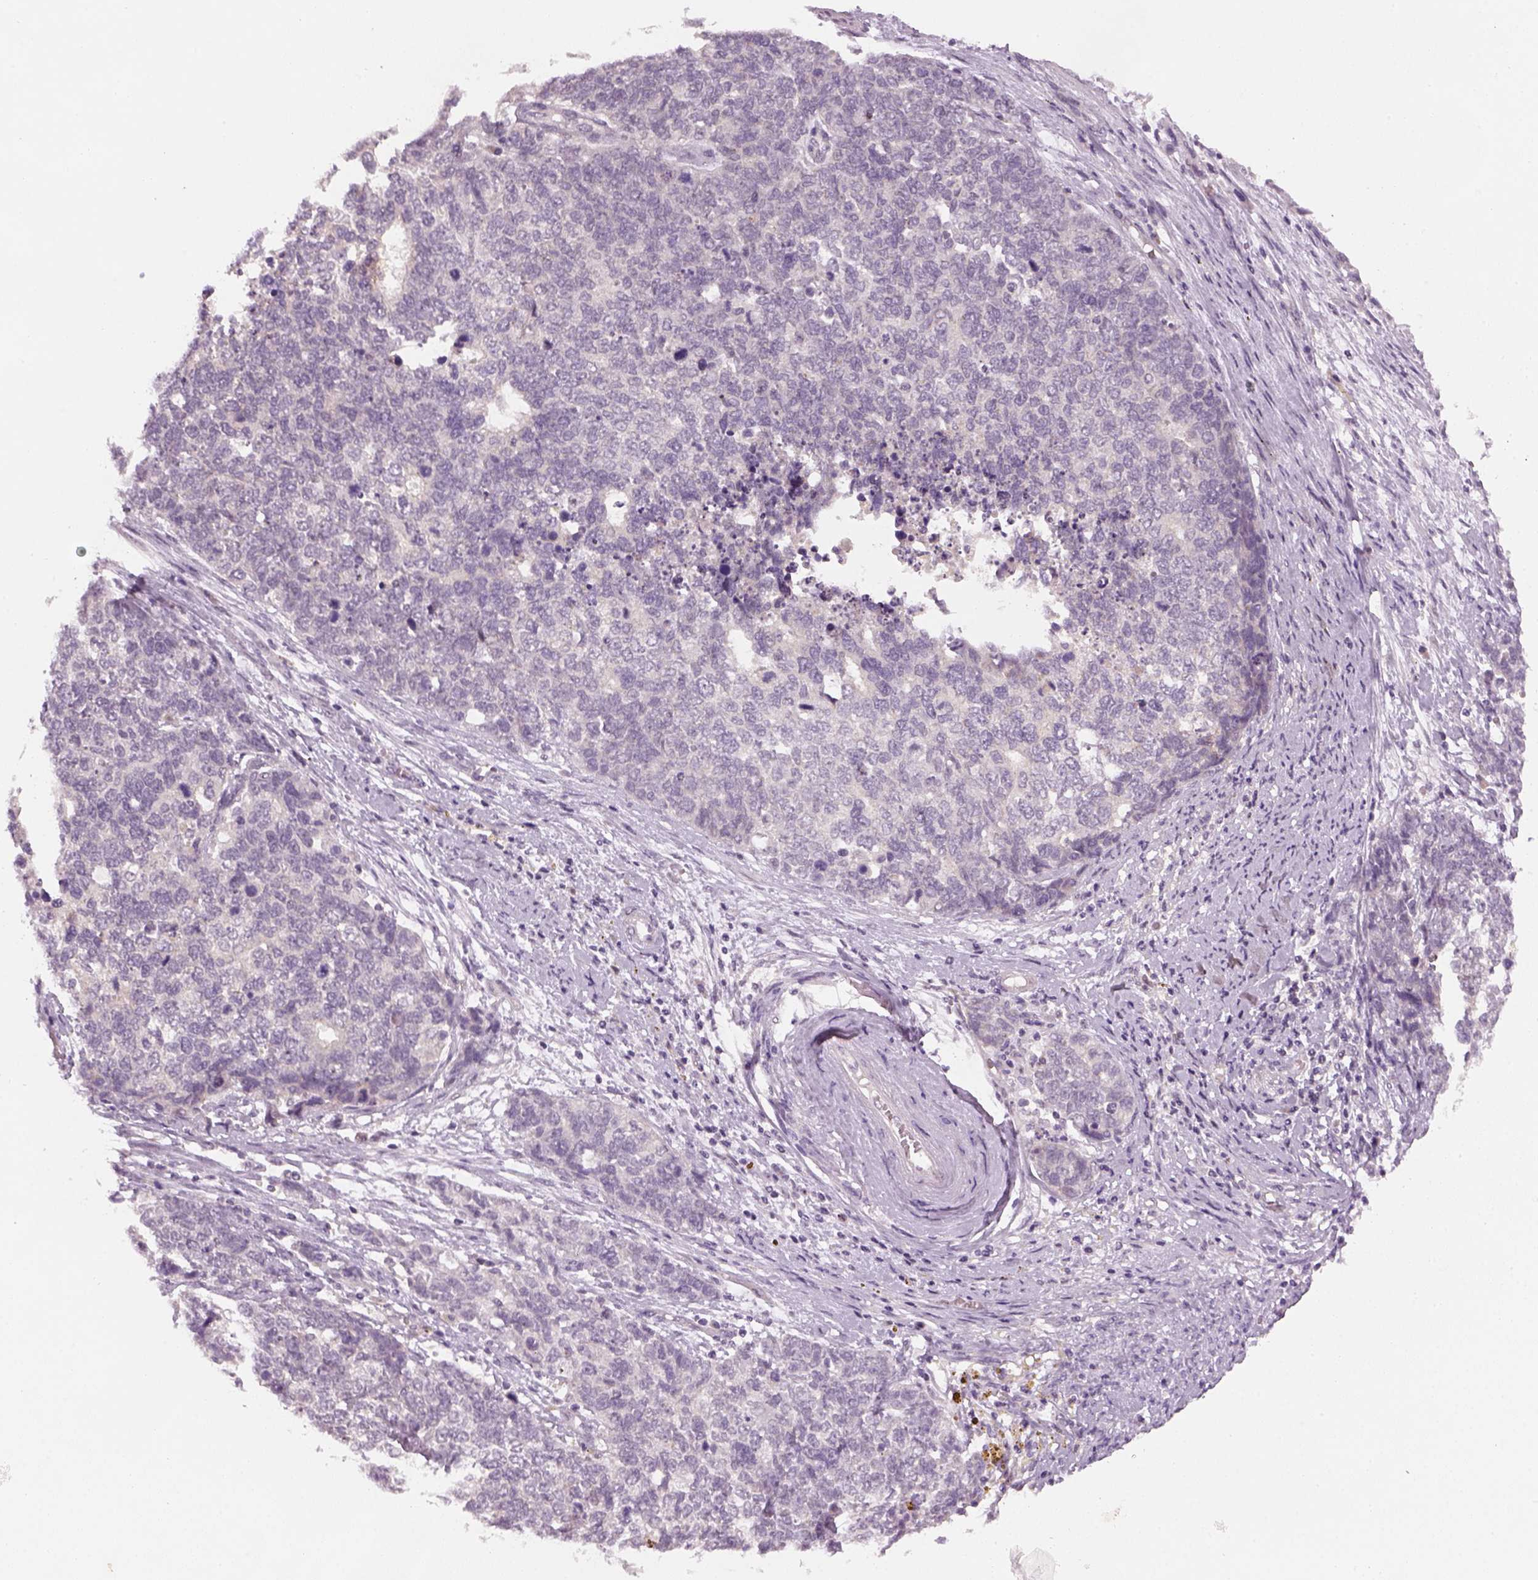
{"staining": {"intensity": "negative", "quantity": "none", "location": "none"}, "tissue": "cervical cancer", "cell_type": "Tumor cells", "image_type": "cancer", "snomed": [{"axis": "morphology", "description": "Squamous cell carcinoma, NOS"}, {"axis": "topography", "description": "Cervix"}], "caption": "There is no significant positivity in tumor cells of squamous cell carcinoma (cervical).", "gene": "GDNF", "patient": {"sex": "female", "age": 63}}